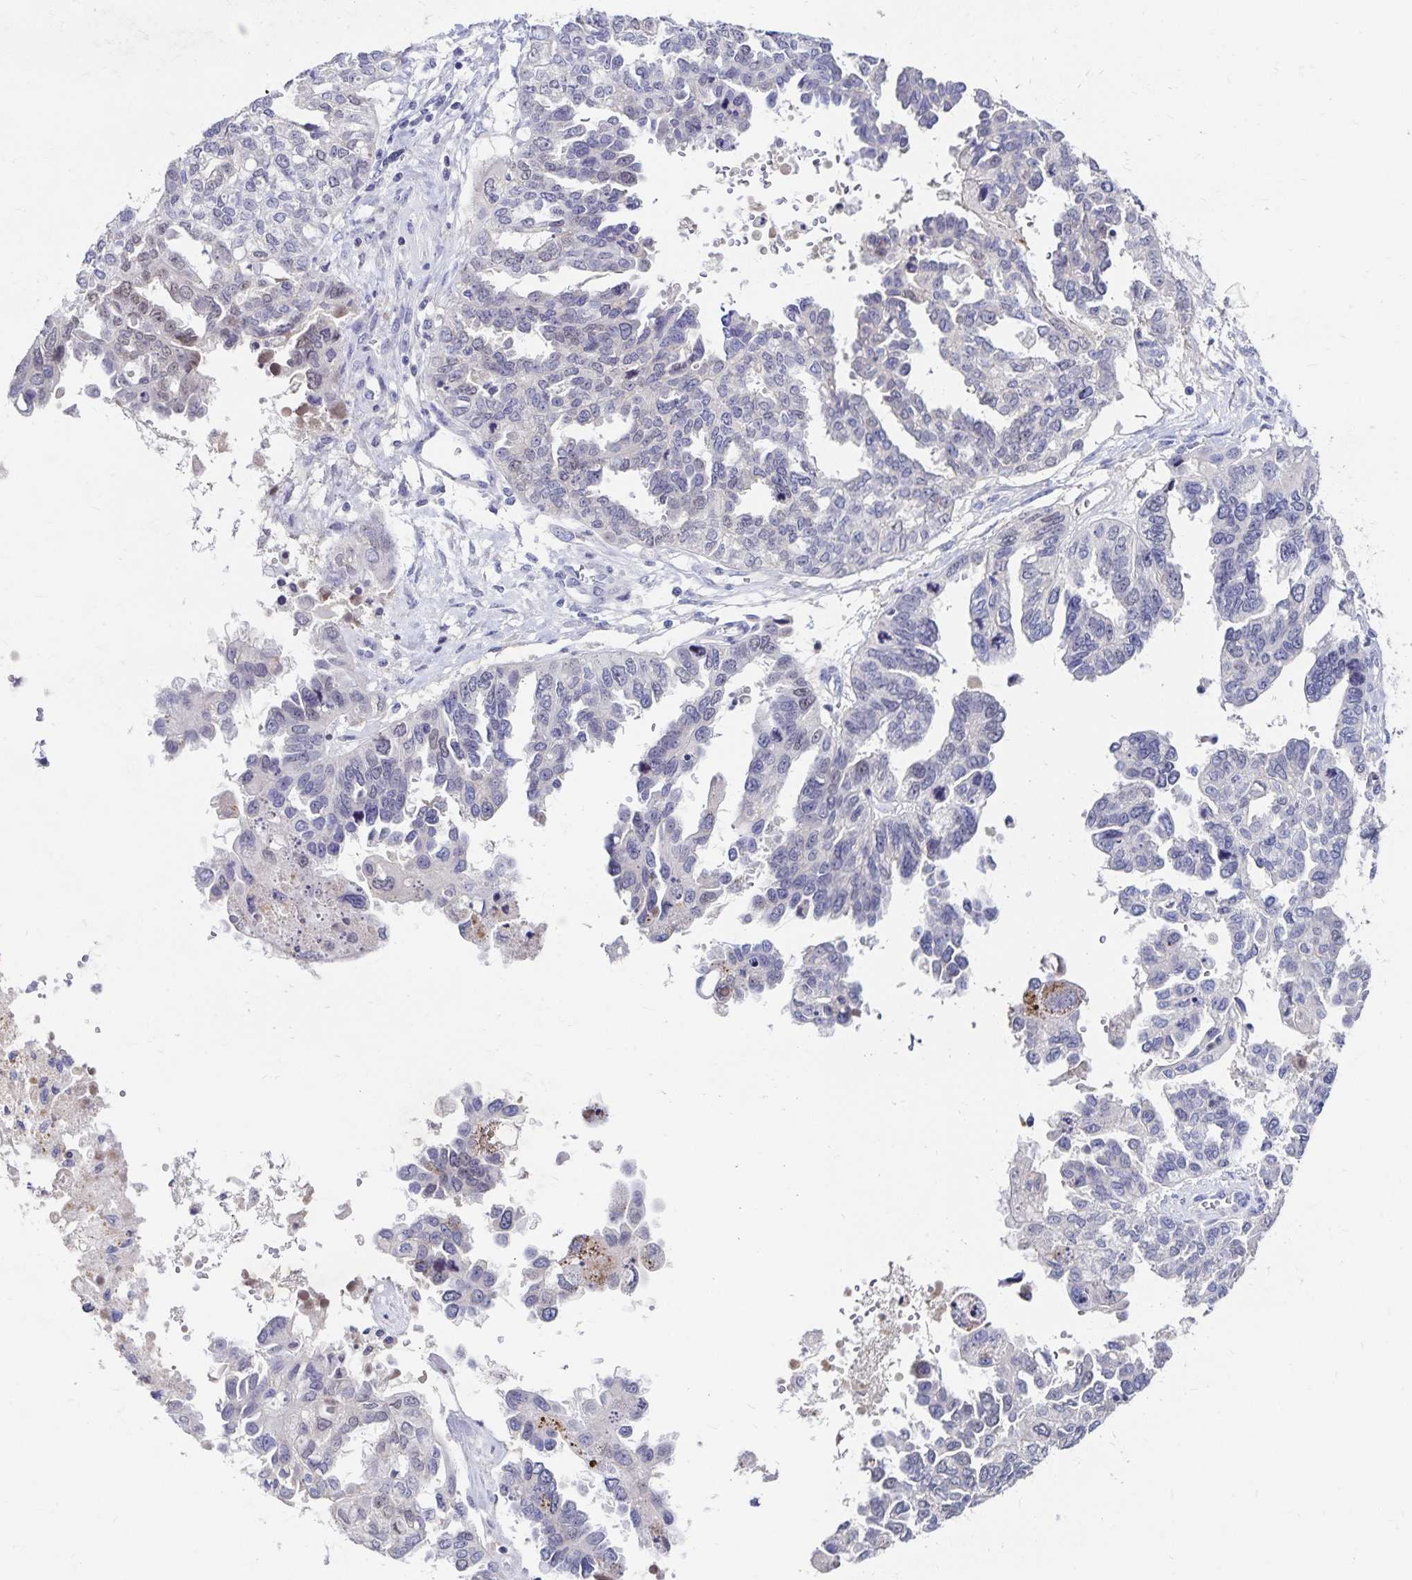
{"staining": {"intensity": "weak", "quantity": "<25%", "location": "nuclear"}, "tissue": "ovarian cancer", "cell_type": "Tumor cells", "image_type": "cancer", "snomed": [{"axis": "morphology", "description": "Cystadenocarcinoma, serous, NOS"}, {"axis": "topography", "description": "Ovary"}], "caption": "An image of ovarian cancer (serous cystadenocarcinoma) stained for a protein exhibits no brown staining in tumor cells.", "gene": "PAX5", "patient": {"sex": "female", "age": 53}}